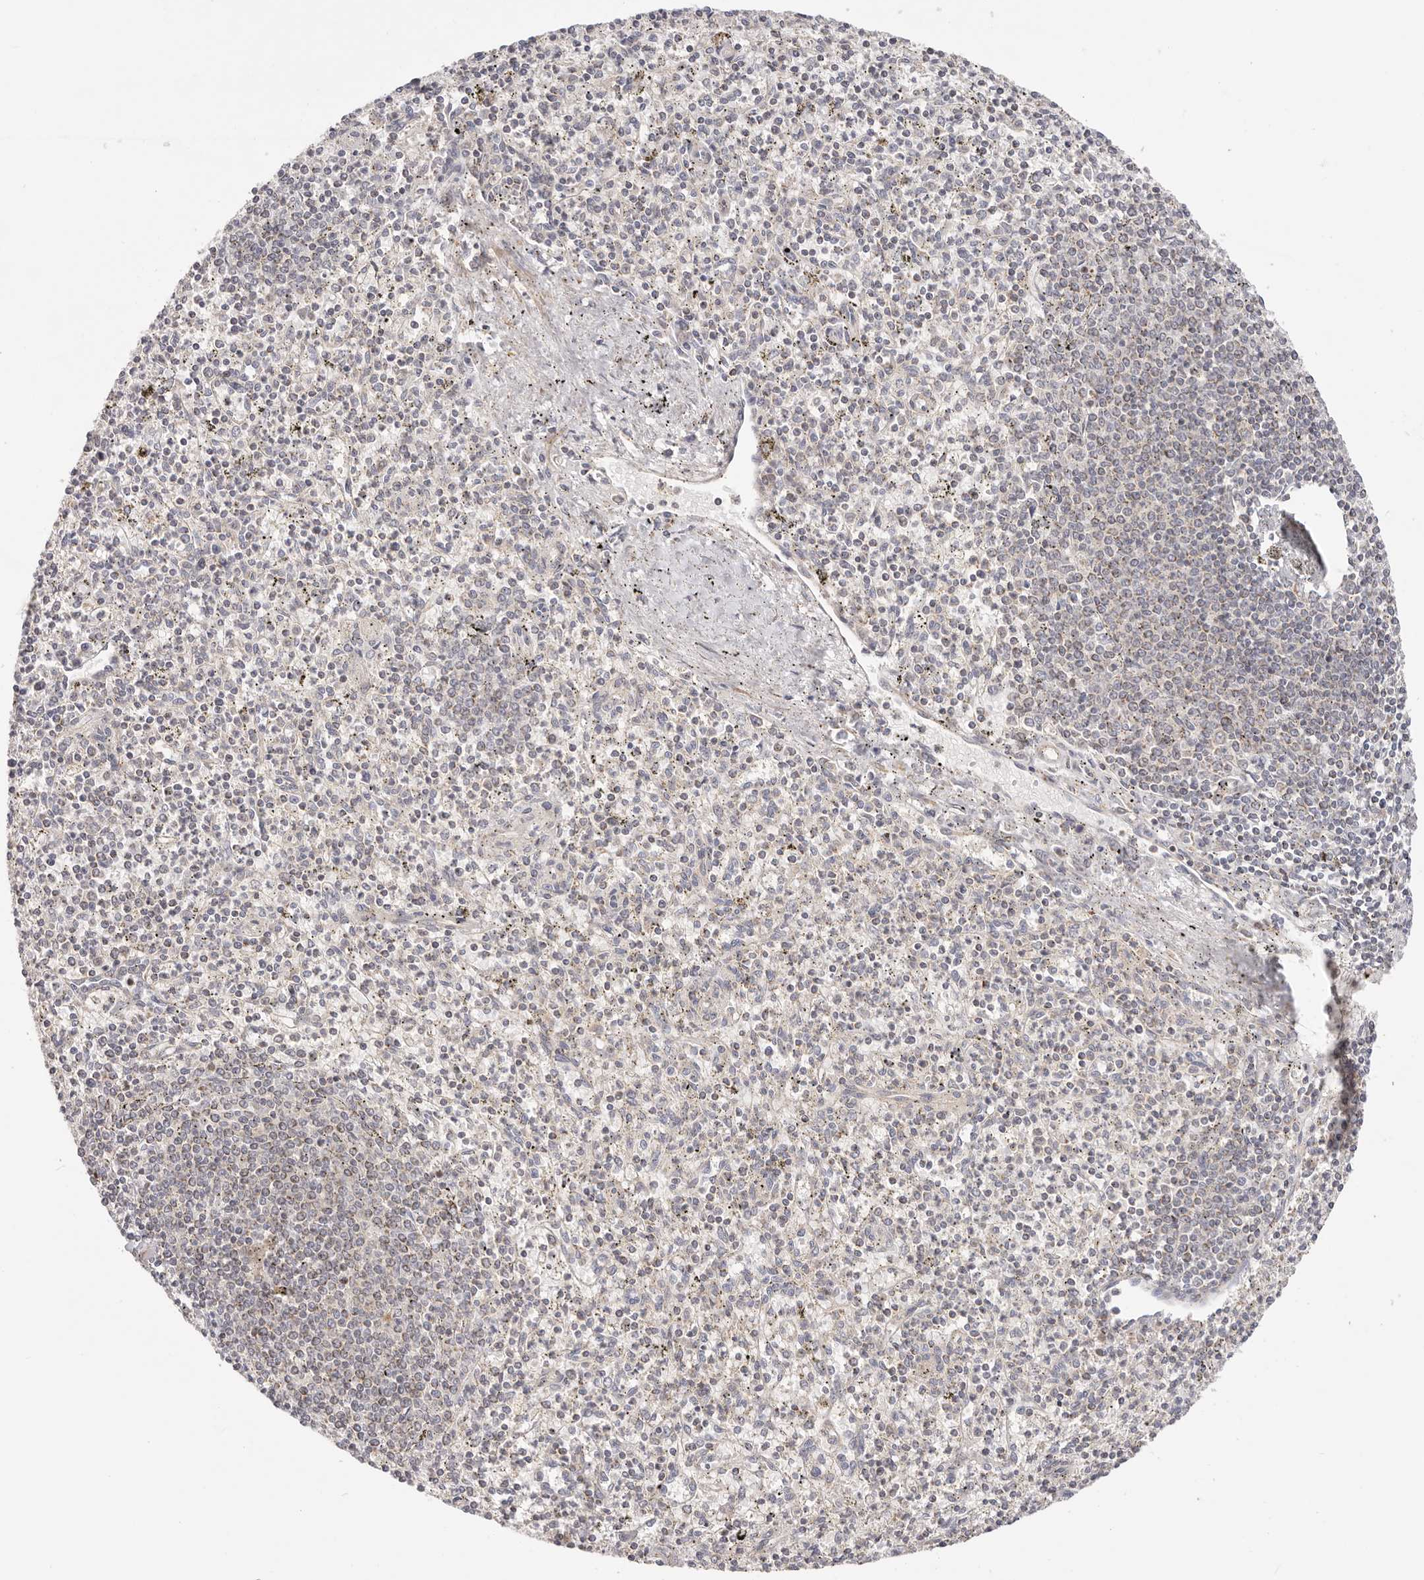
{"staining": {"intensity": "weak", "quantity": "25%-75%", "location": "cytoplasmic/membranous"}, "tissue": "spleen", "cell_type": "Cells in red pulp", "image_type": "normal", "snomed": [{"axis": "morphology", "description": "Normal tissue, NOS"}, {"axis": "topography", "description": "Spleen"}], "caption": "The micrograph reveals a brown stain indicating the presence of a protein in the cytoplasmic/membranous of cells in red pulp in spleen.", "gene": "KCMF1", "patient": {"sex": "male", "age": 72}}